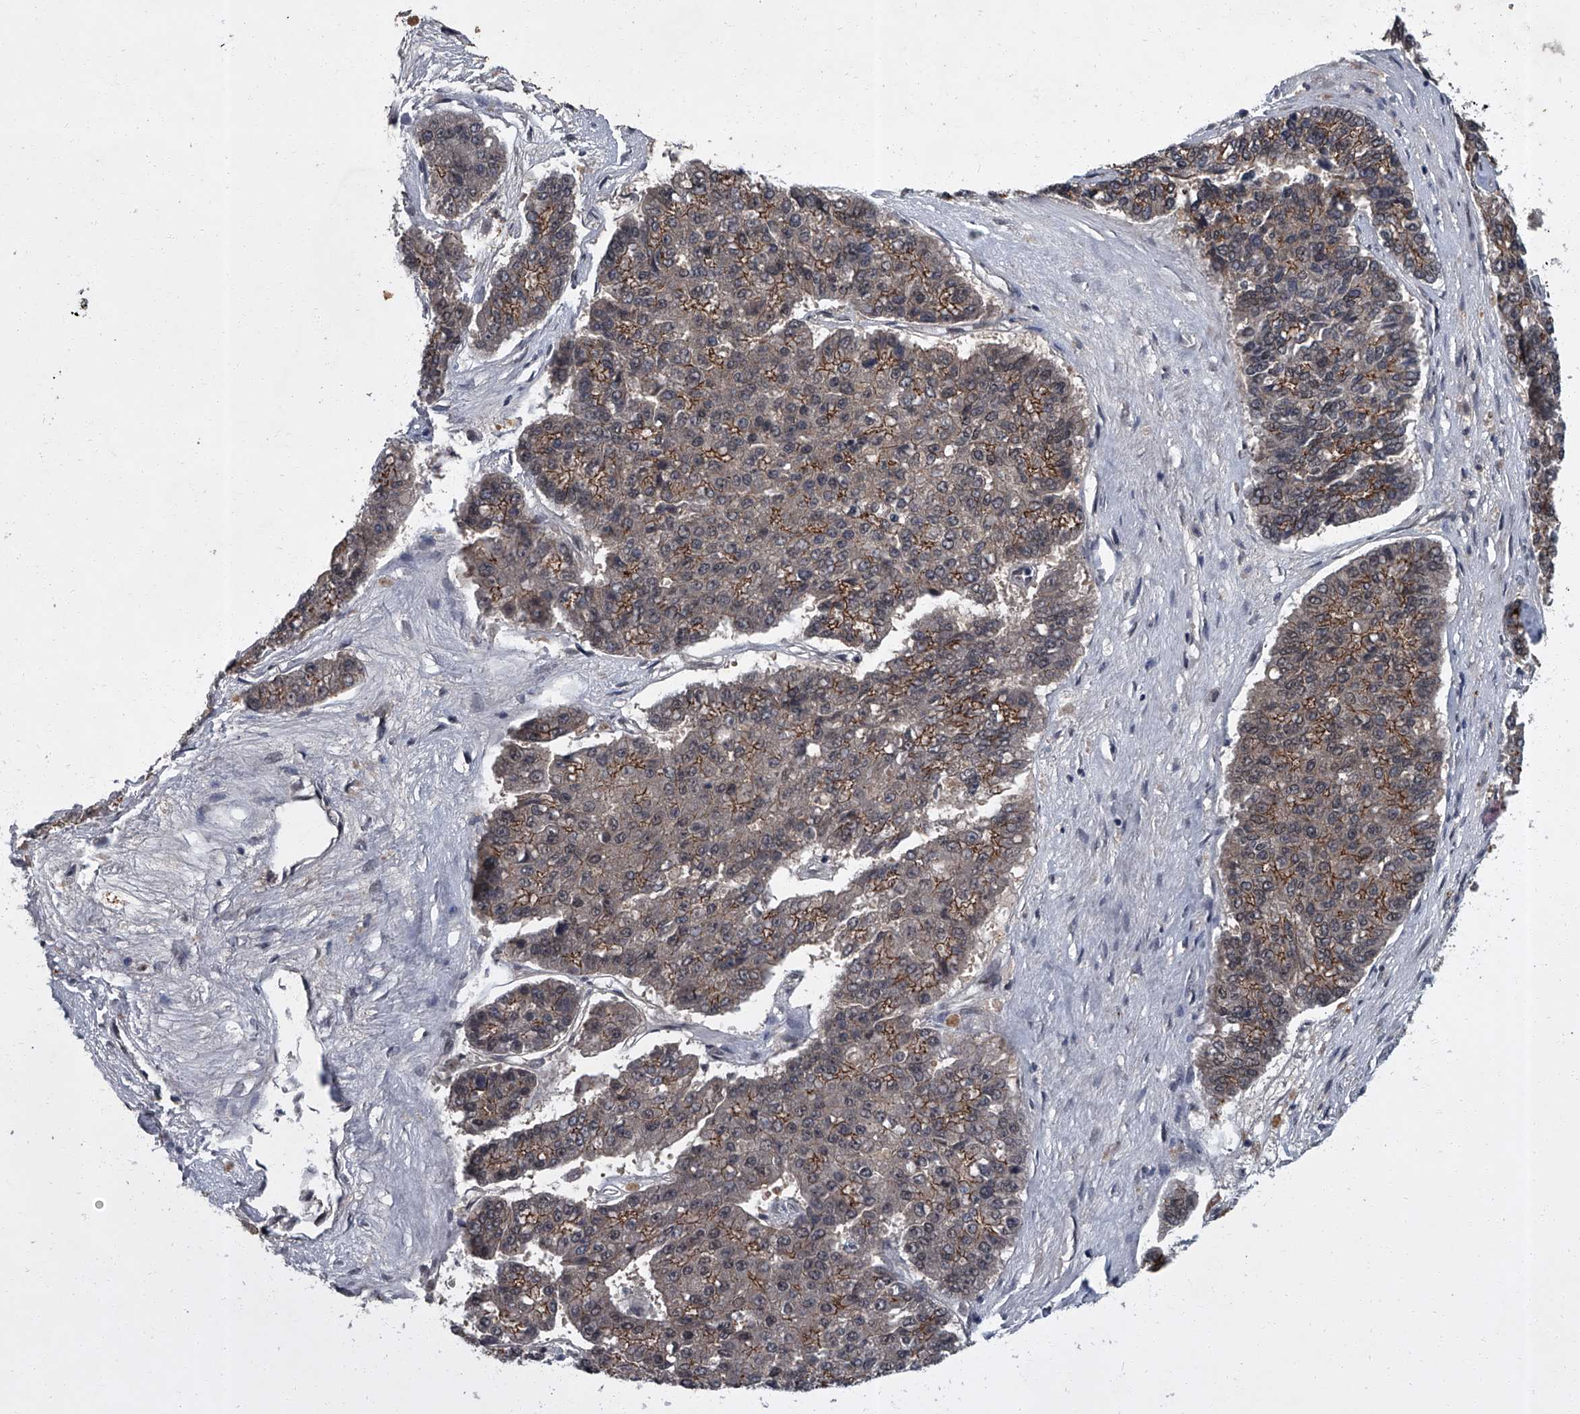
{"staining": {"intensity": "moderate", "quantity": "25%-75%", "location": "cytoplasmic/membranous,nuclear"}, "tissue": "pancreatic cancer", "cell_type": "Tumor cells", "image_type": "cancer", "snomed": [{"axis": "morphology", "description": "Adenocarcinoma, NOS"}, {"axis": "topography", "description": "Pancreas"}], "caption": "Immunohistochemical staining of human pancreatic cancer reveals medium levels of moderate cytoplasmic/membranous and nuclear expression in about 25%-75% of tumor cells. The staining is performed using DAB brown chromogen to label protein expression. The nuclei are counter-stained blue using hematoxylin.", "gene": "ZNF518B", "patient": {"sex": "male", "age": 50}}